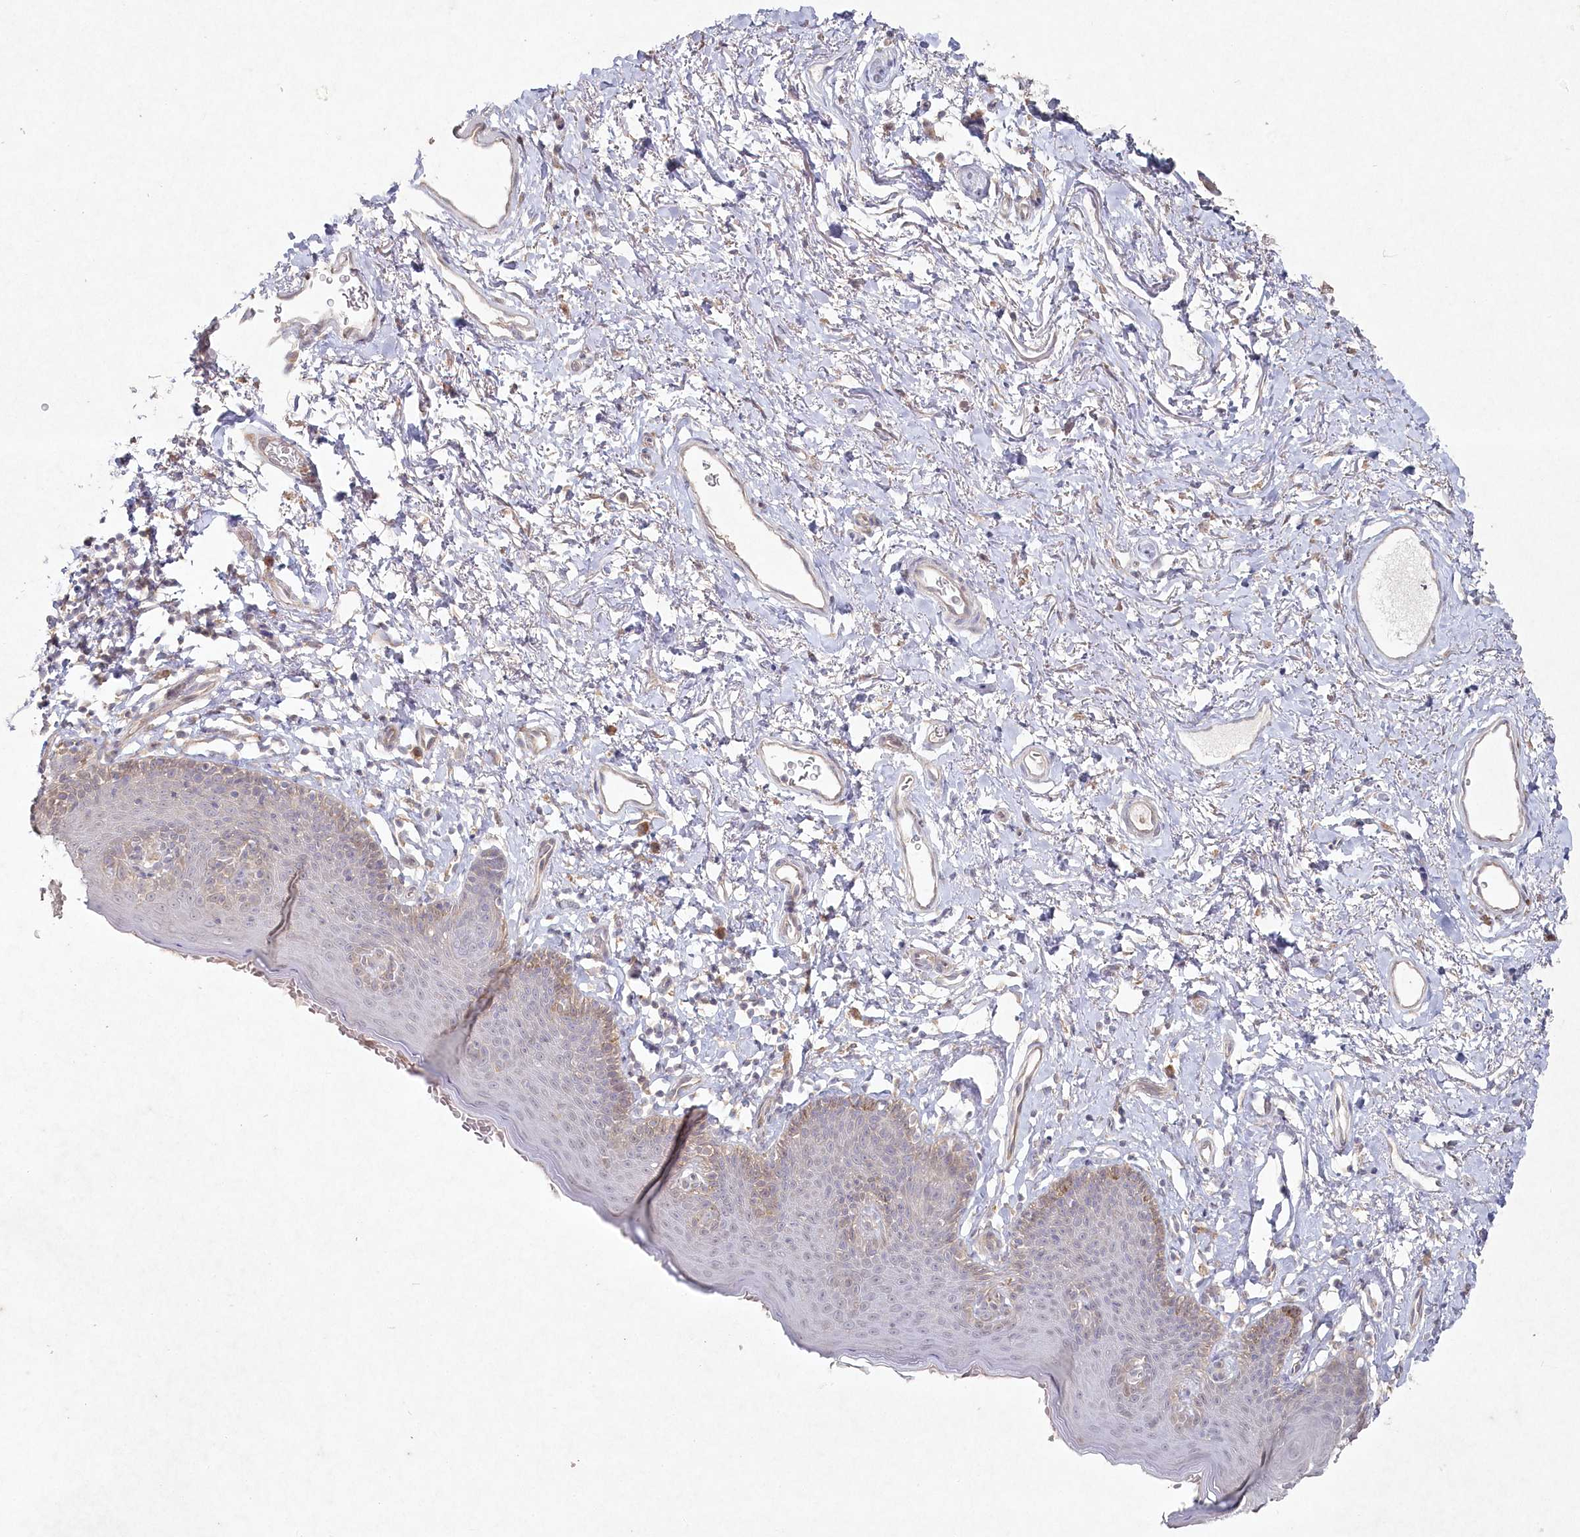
{"staining": {"intensity": "weak", "quantity": "<25%", "location": "cytoplasmic/membranous"}, "tissue": "skin", "cell_type": "Epidermal cells", "image_type": "normal", "snomed": [{"axis": "morphology", "description": "Normal tissue, NOS"}, {"axis": "topography", "description": "Vulva"}], "caption": "High power microscopy micrograph of an IHC histopathology image of benign skin, revealing no significant positivity in epidermal cells. (Immunohistochemistry (ihc), brightfield microscopy, high magnification).", "gene": "TGFBRAP1", "patient": {"sex": "female", "age": 66}}